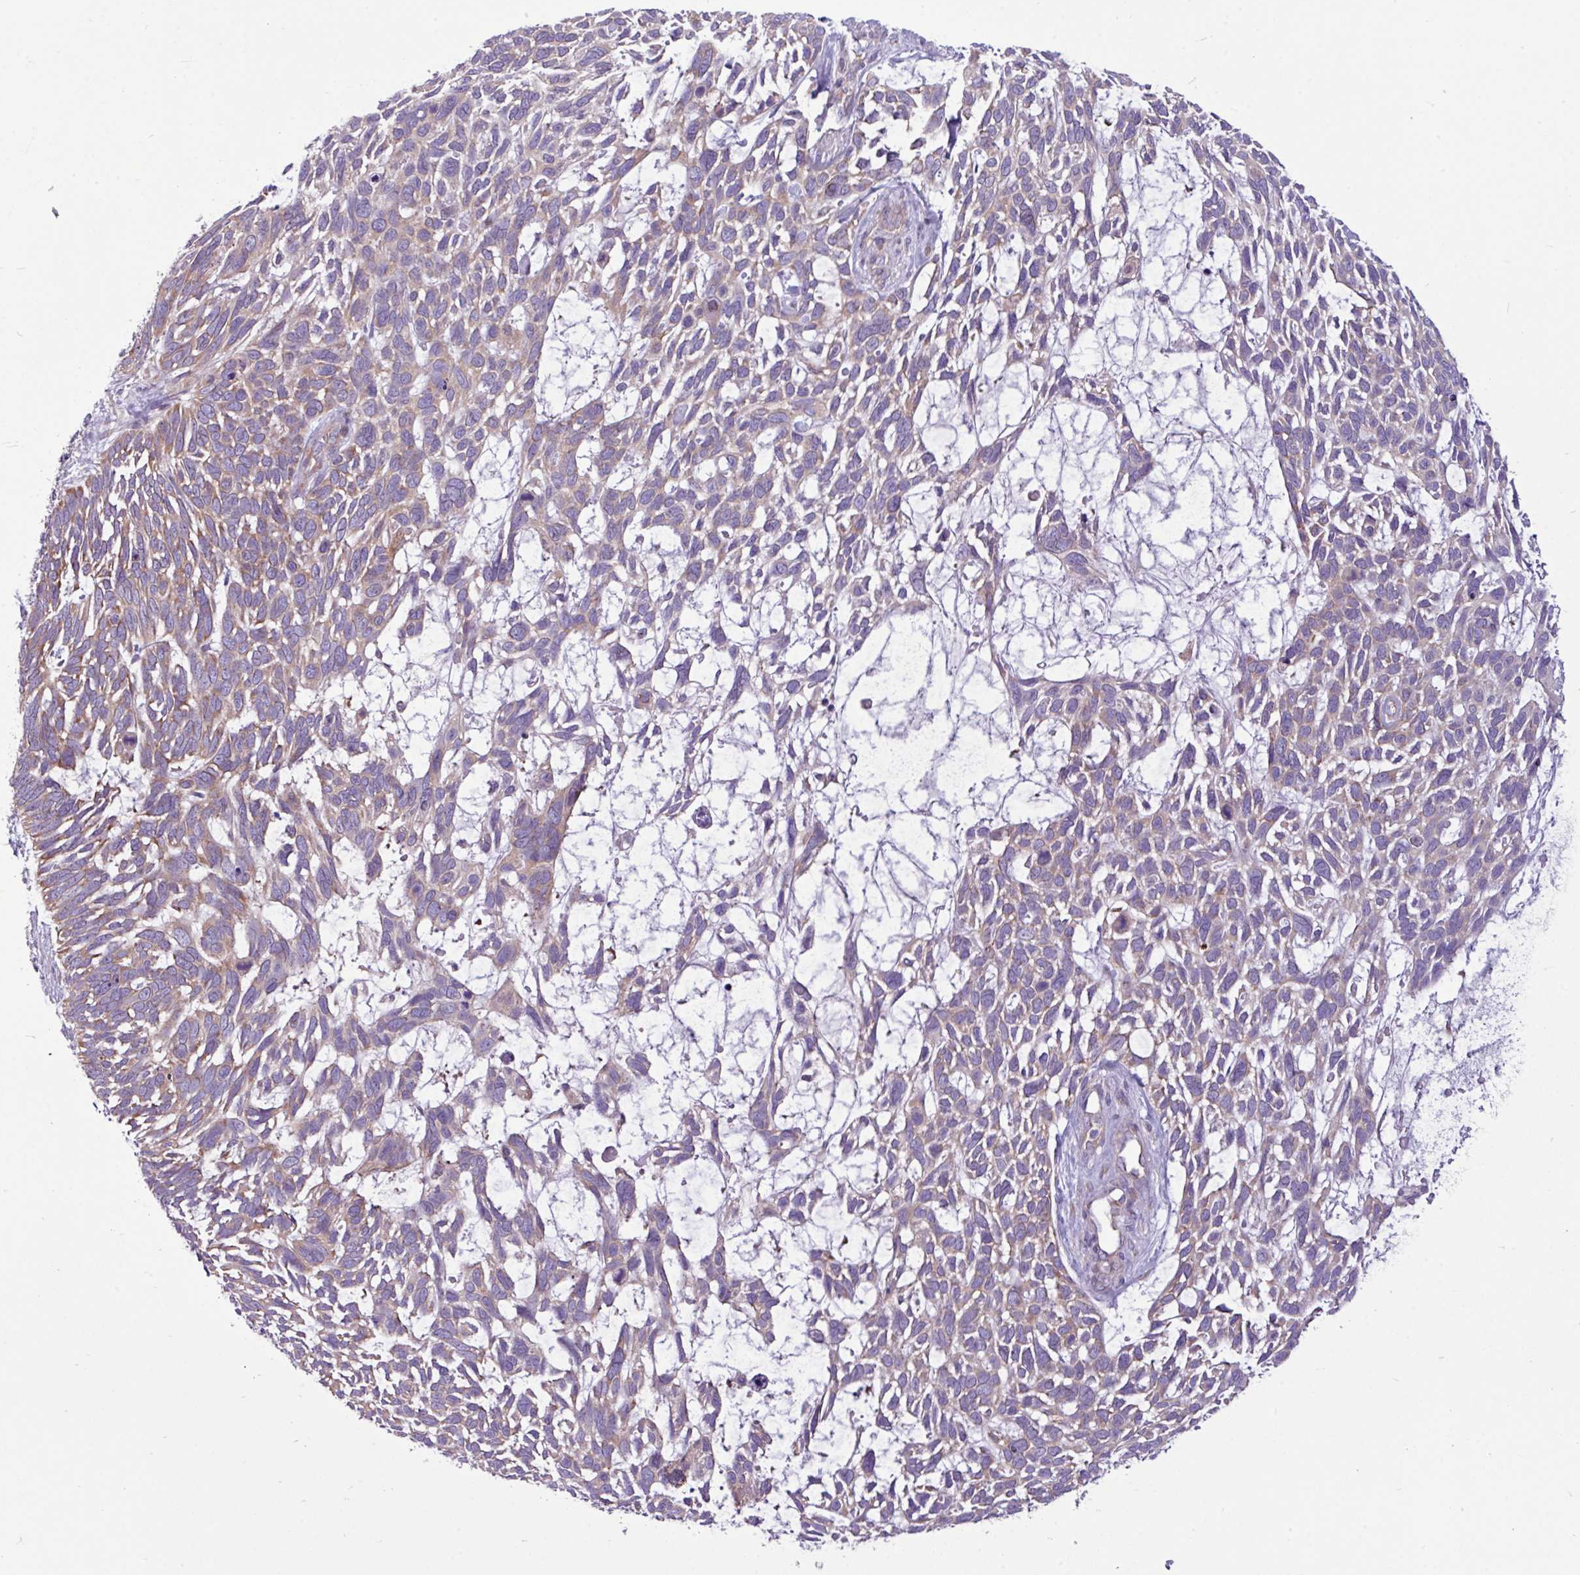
{"staining": {"intensity": "moderate", "quantity": "25%-75%", "location": "cytoplasmic/membranous"}, "tissue": "skin cancer", "cell_type": "Tumor cells", "image_type": "cancer", "snomed": [{"axis": "morphology", "description": "Basal cell carcinoma"}, {"axis": "topography", "description": "Skin"}], "caption": "Immunohistochemical staining of human skin cancer reveals medium levels of moderate cytoplasmic/membranous staining in approximately 25%-75% of tumor cells.", "gene": "MROH2A", "patient": {"sex": "male", "age": 88}}